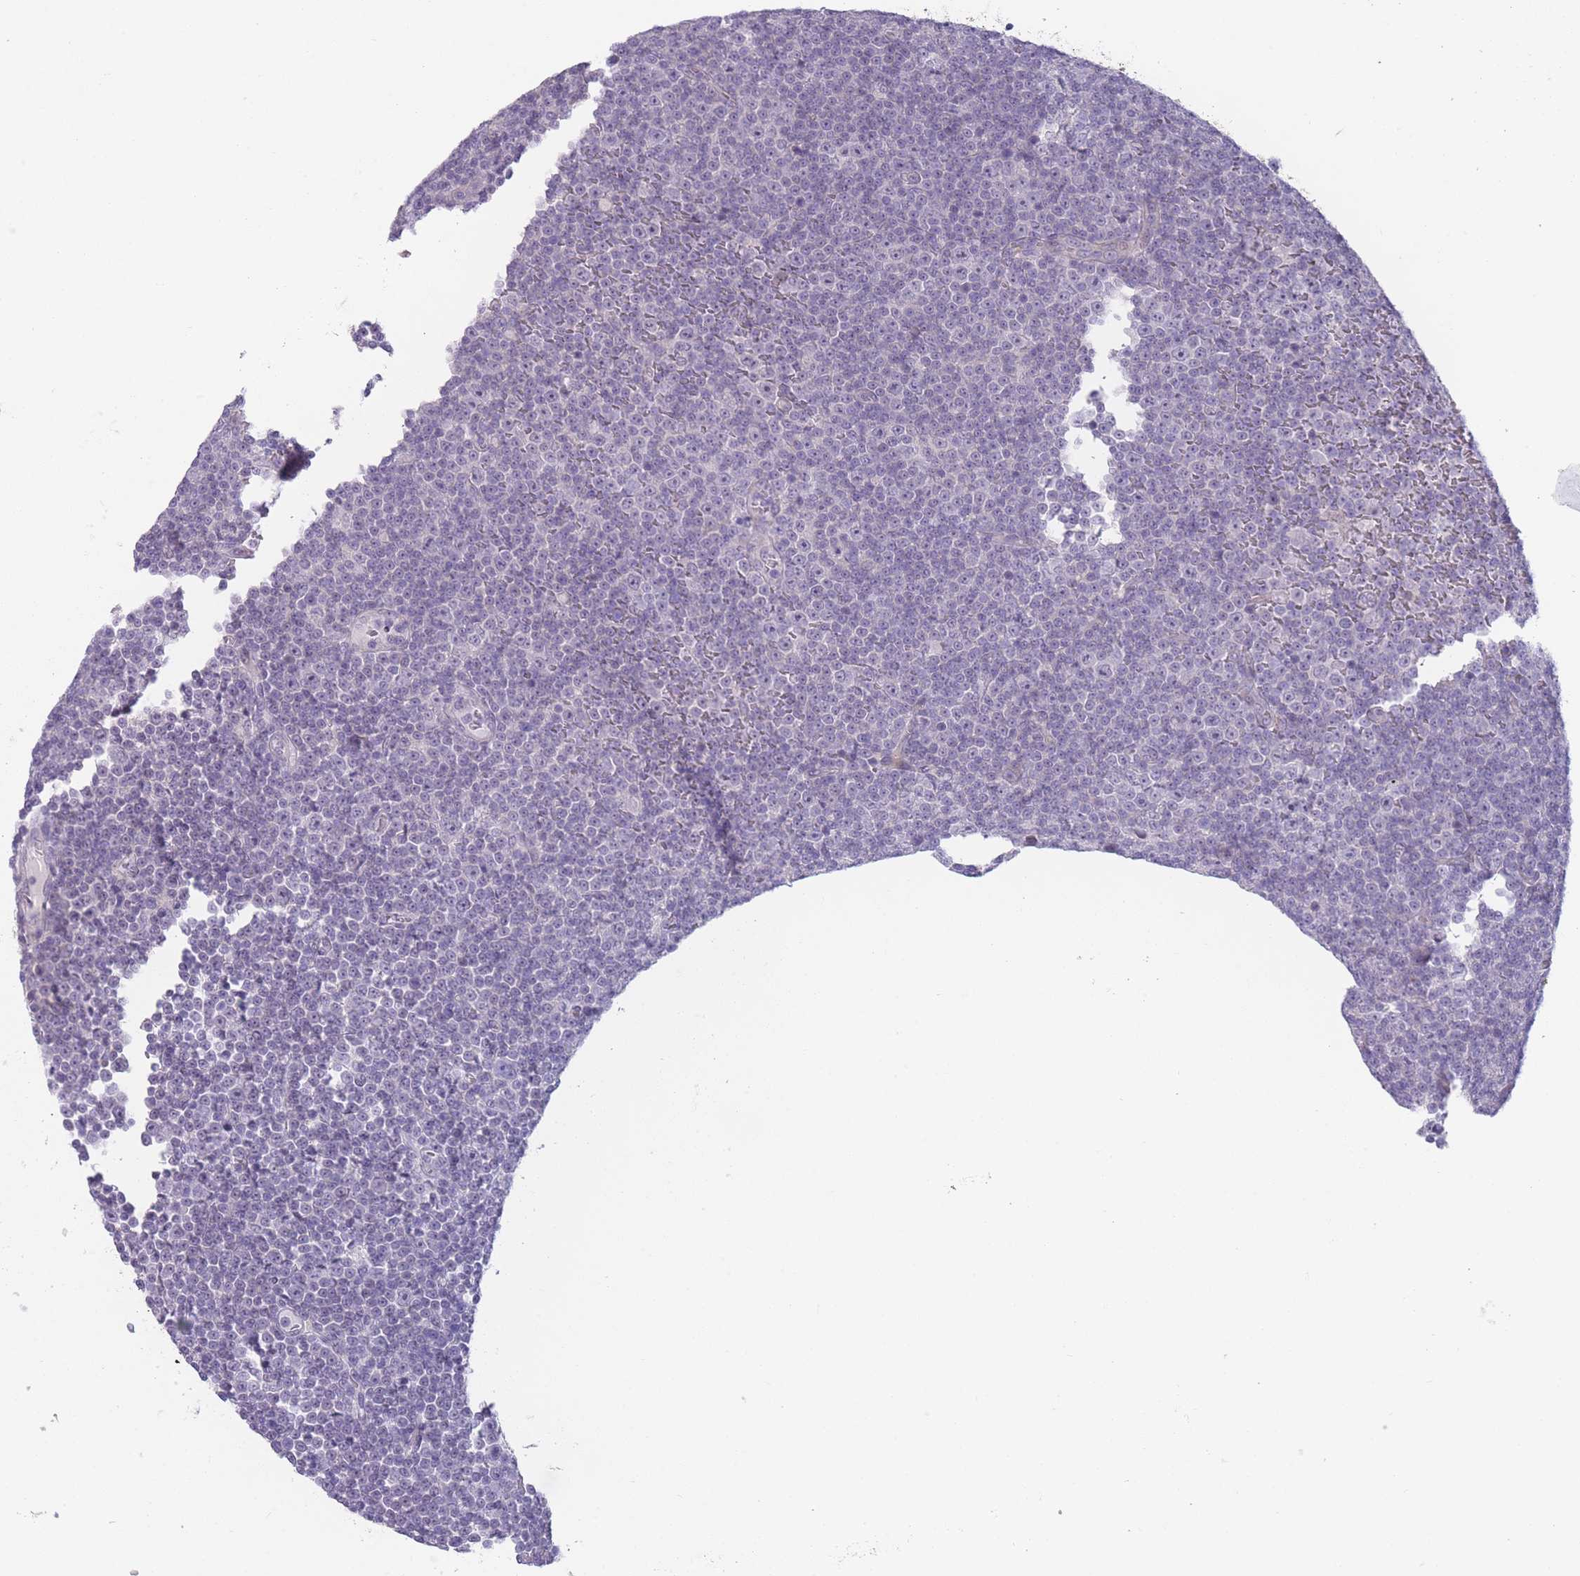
{"staining": {"intensity": "negative", "quantity": "none", "location": "none"}, "tissue": "lymphoma", "cell_type": "Tumor cells", "image_type": "cancer", "snomed": [{"axis": "morphology", "description": "Malignant lymphoma, non-Hodgkin's type, Low grade"}, {"axis": "topography", "description": "Lymph node"}], "caption": "Immunohistochemistry image of neoplastic tissue: lymphoma stained with DAB exhibits no significant protein staining in tumor cells.", "gene": "PAIP2B", "patient": {"sex": "female", "age": 67}}